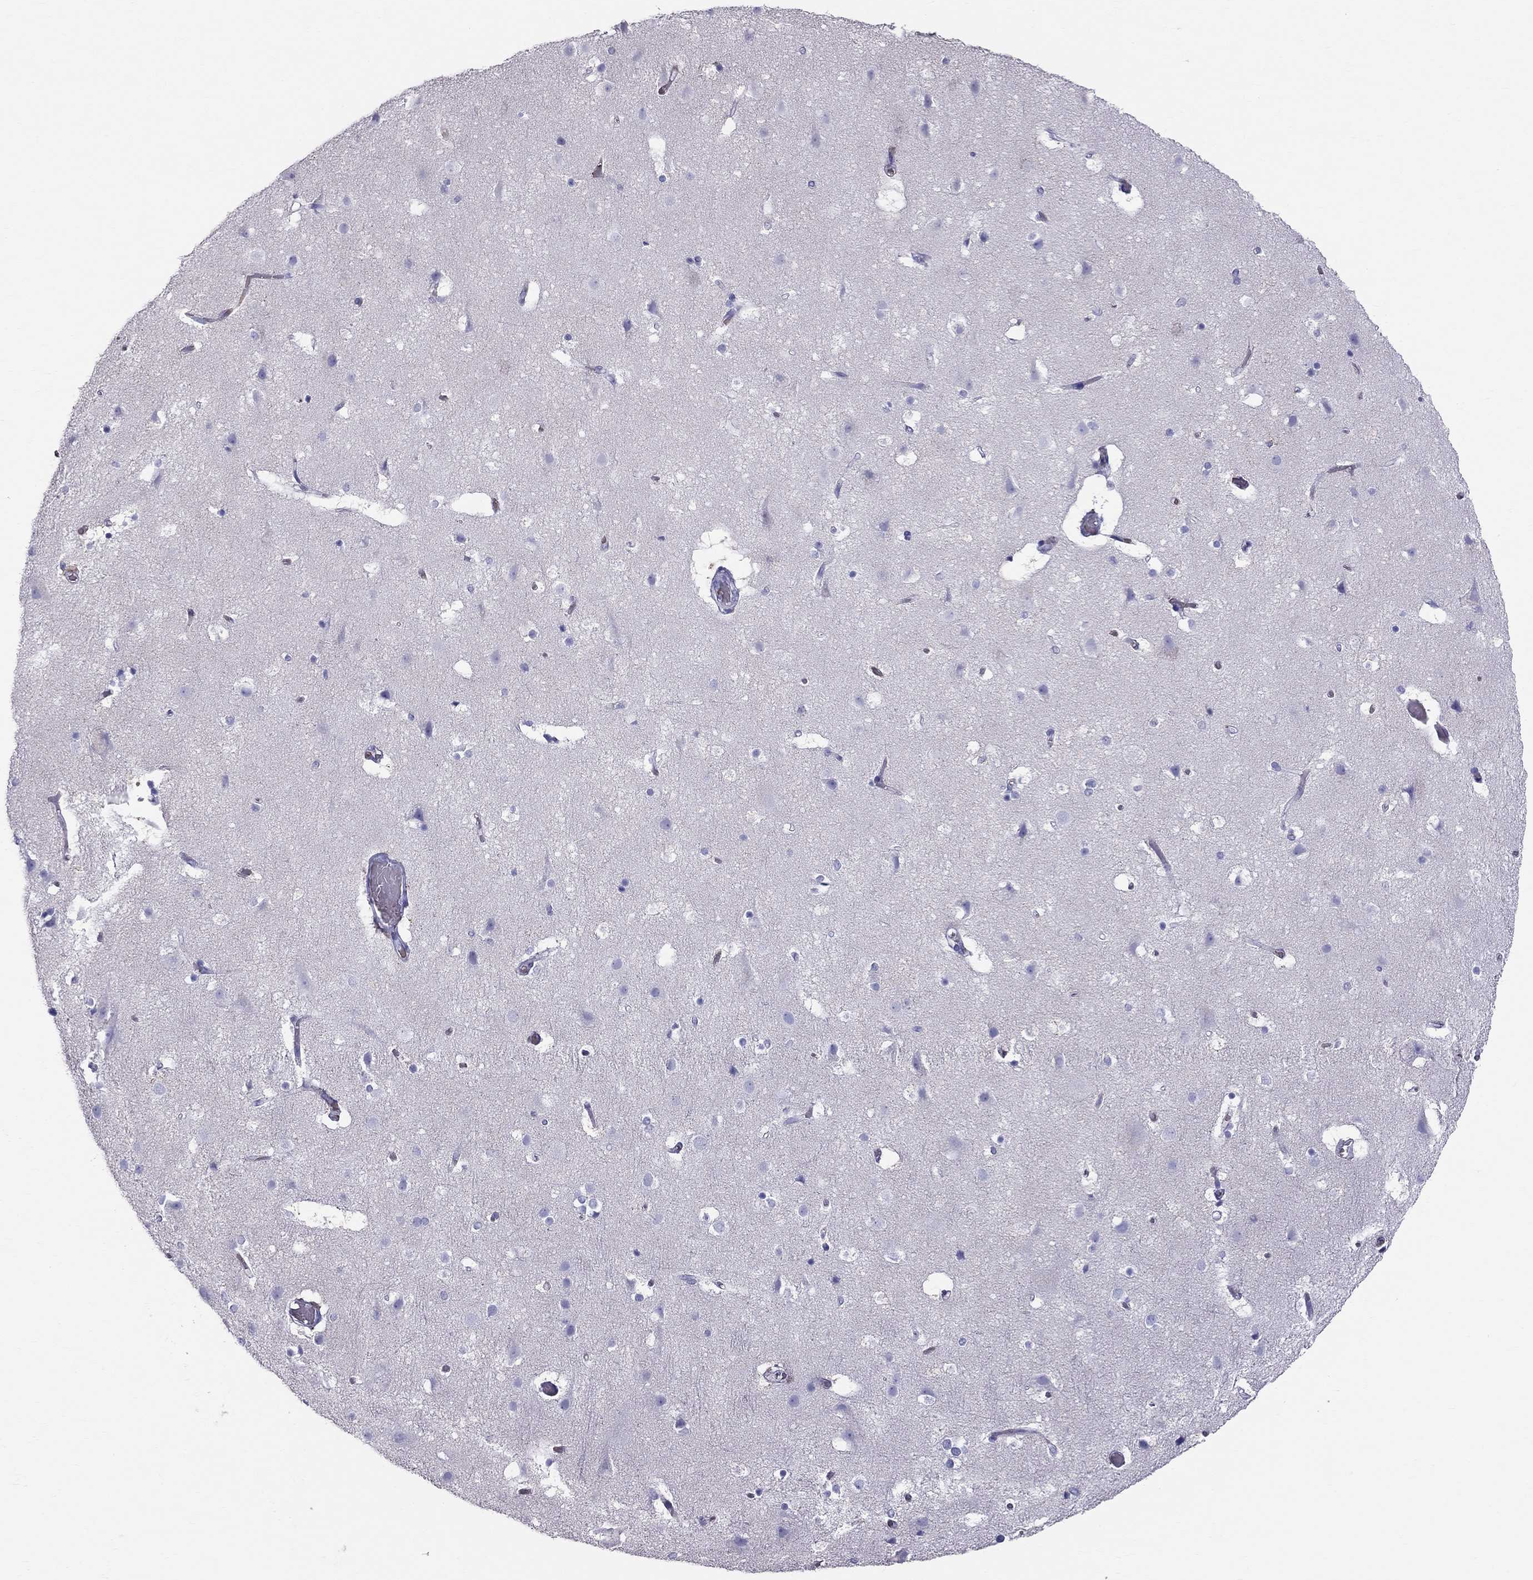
{"staining": {"intensity": "negative", "quantity": "none", "location": "none"}, "tissue": "cerebral cortex", "cell_type": "Endothelial cells", "image_type": "normal", "snomed": [{"axis": "morphology", "description": "Normal tissue, NOS"}, {"axis": "topography", "description": "Cerebral cortex"}], "caption": "Cerebral cortex was stained to show a protein in brown. There is no significant staining in endothelial cells. (Stains: DAB IHC with hematoxylin counter stain, Microscopy: brightfield microscopy at high magnification).", "gene": "DNAAF6", "patient": {"sex": "female", "age": 52}}